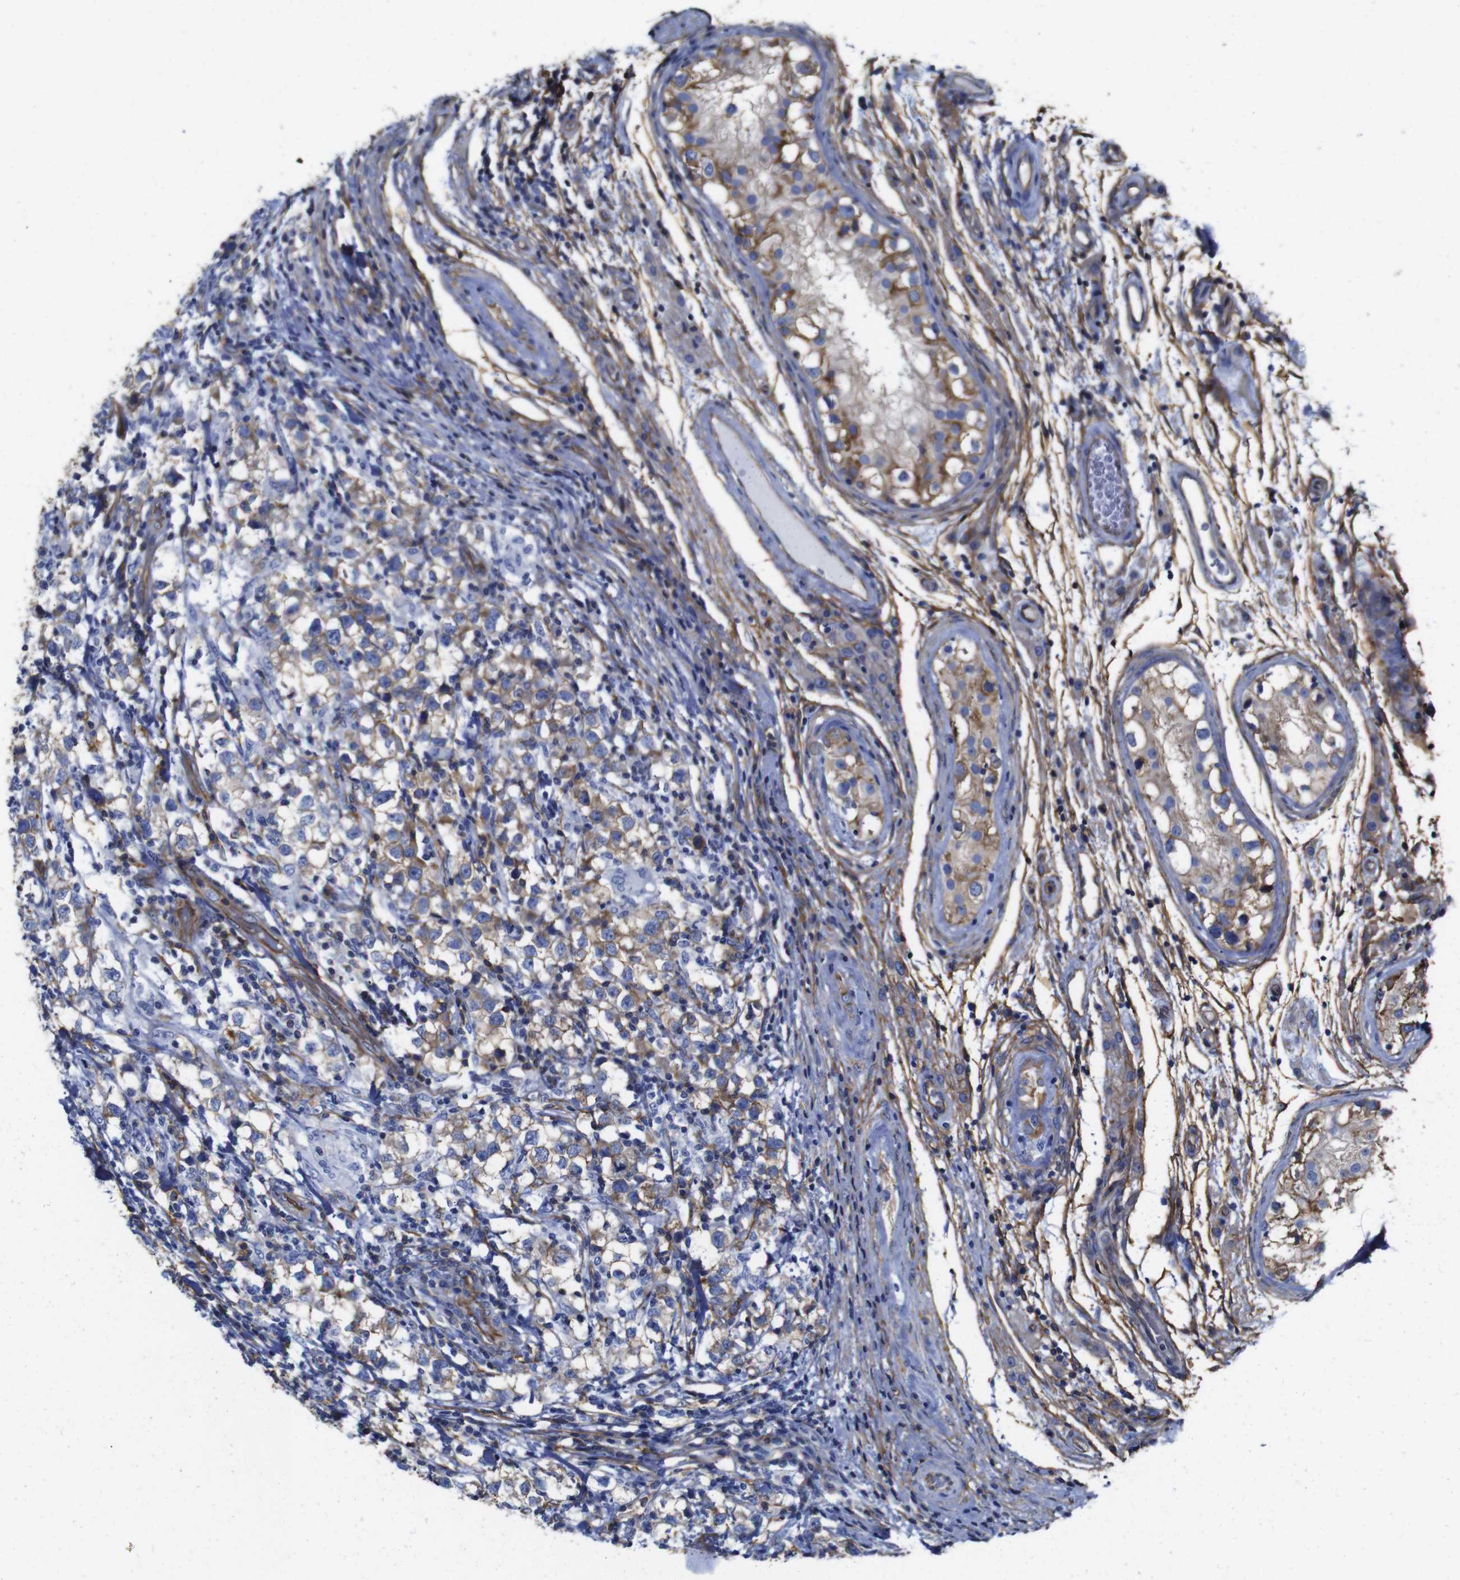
{"staining": {"intensity": "moderate", "quantity": "25%-75%", "location": "cytoplasmic/membranous"}, "tissue": "testis cancer", "cell_type": "Tumor cells", "image_type": "cancer", "snomed": [{"axis": "morphology", "description": "Carcinoma, Embryonal, NOS"}, {"axis": "topography", "description": "Testis"}], "caption": "Protein staining exhibits moderate cytoplasmic/membranous positivity in approximately 25%-75% of tumor cells in testis cancer (embryonal carcinoma).", "gene": "SPTBN1", "patient": {"sex": "male", "age": 21}}